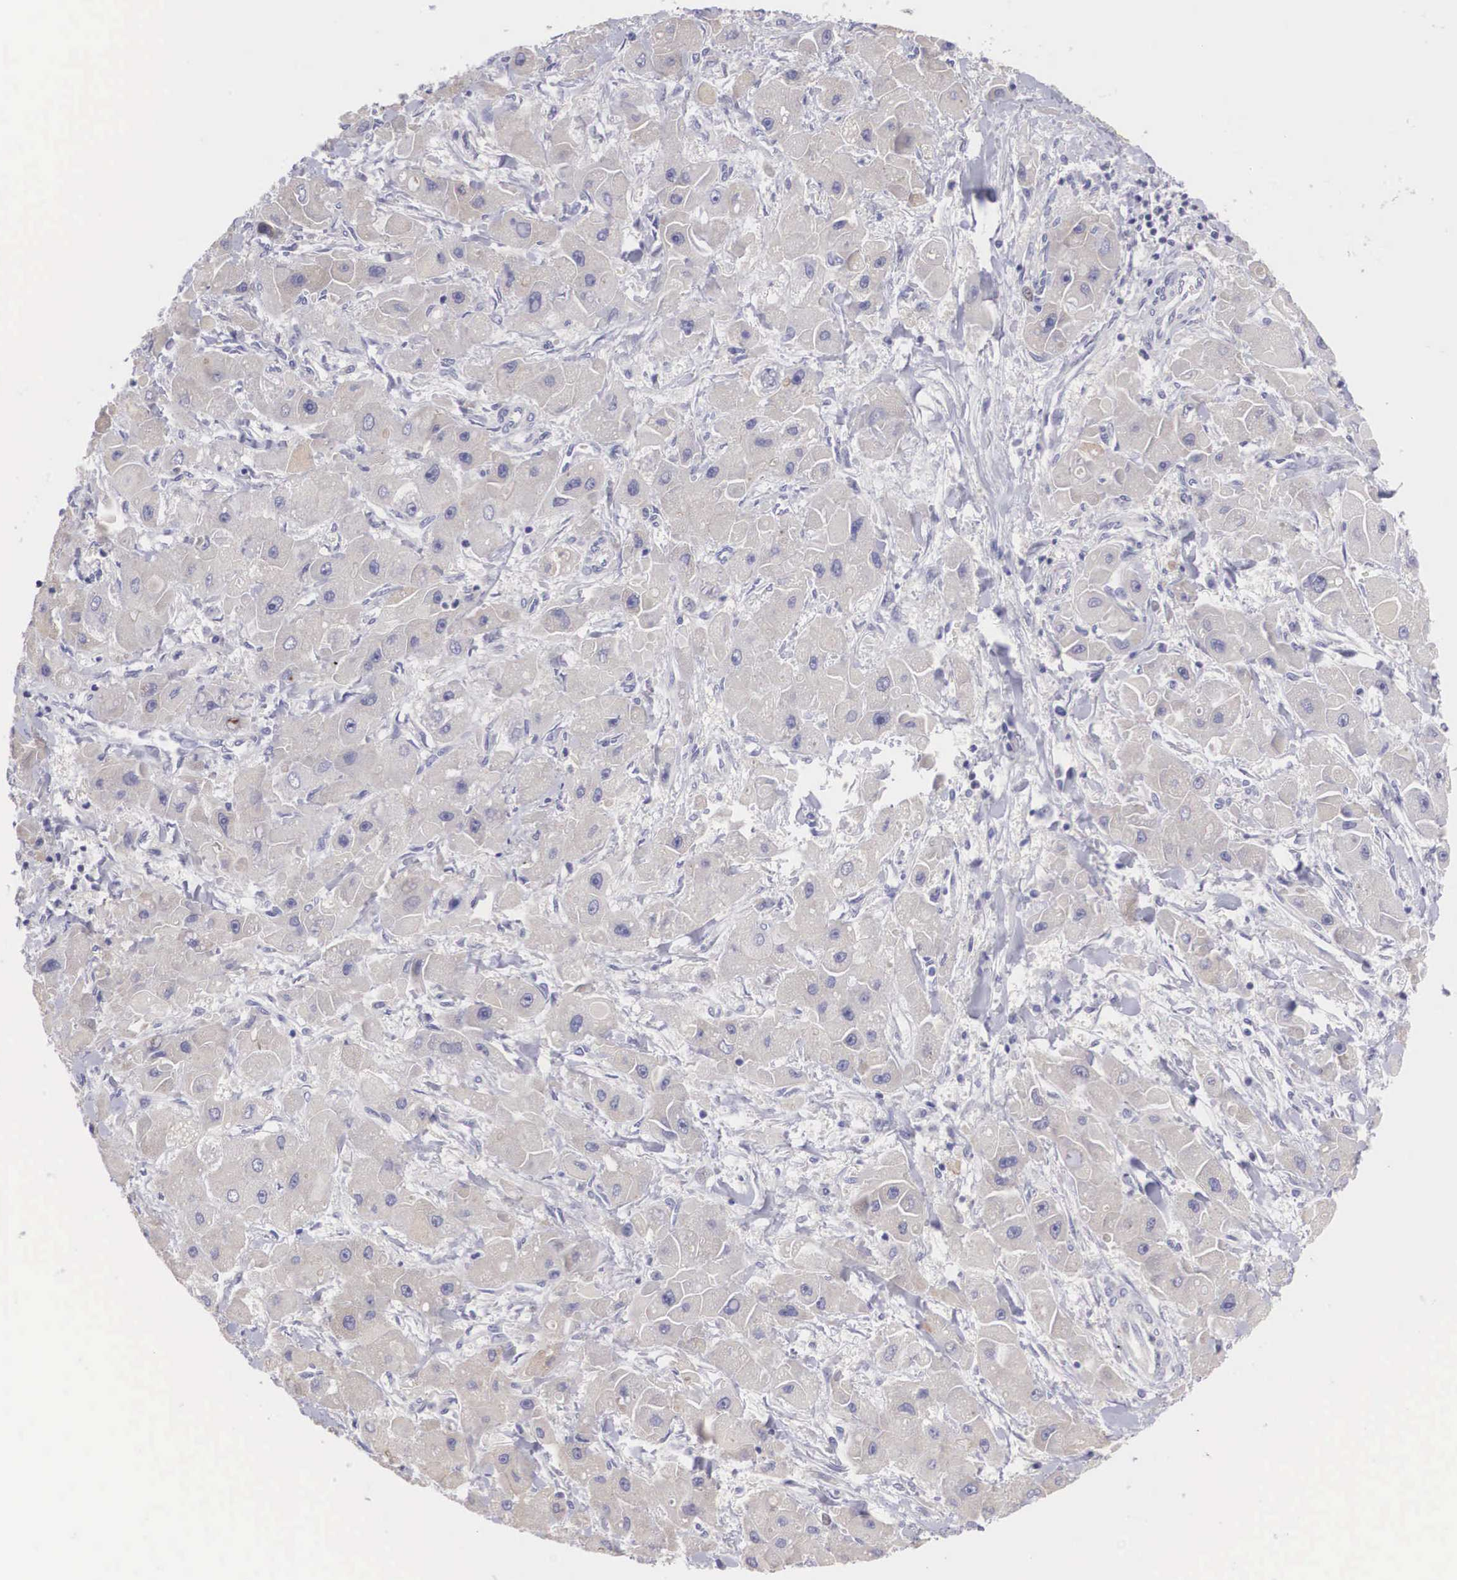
{"staining": {"intensity": "negative", "quantity": "none", "location": "none"}, "tissue": "liver cancer", "cell_type": "Tumor cells", "image_type": "cancer", "snomed": [{"axis": "morphology", "description": "Carcinoma, Hepatocellular, NOS"}, {"axis": "topography", "description": "Liver"}], "caption": "High magnification brightfield microscopy of hepatocellular carcinoma (liver) stained with DAB (brown) and counterstained with hematoxylin (blue): tumor cells show no significant expression.", "gene": "TXLNG", "patient": {"sex": "male", "age": 24}}